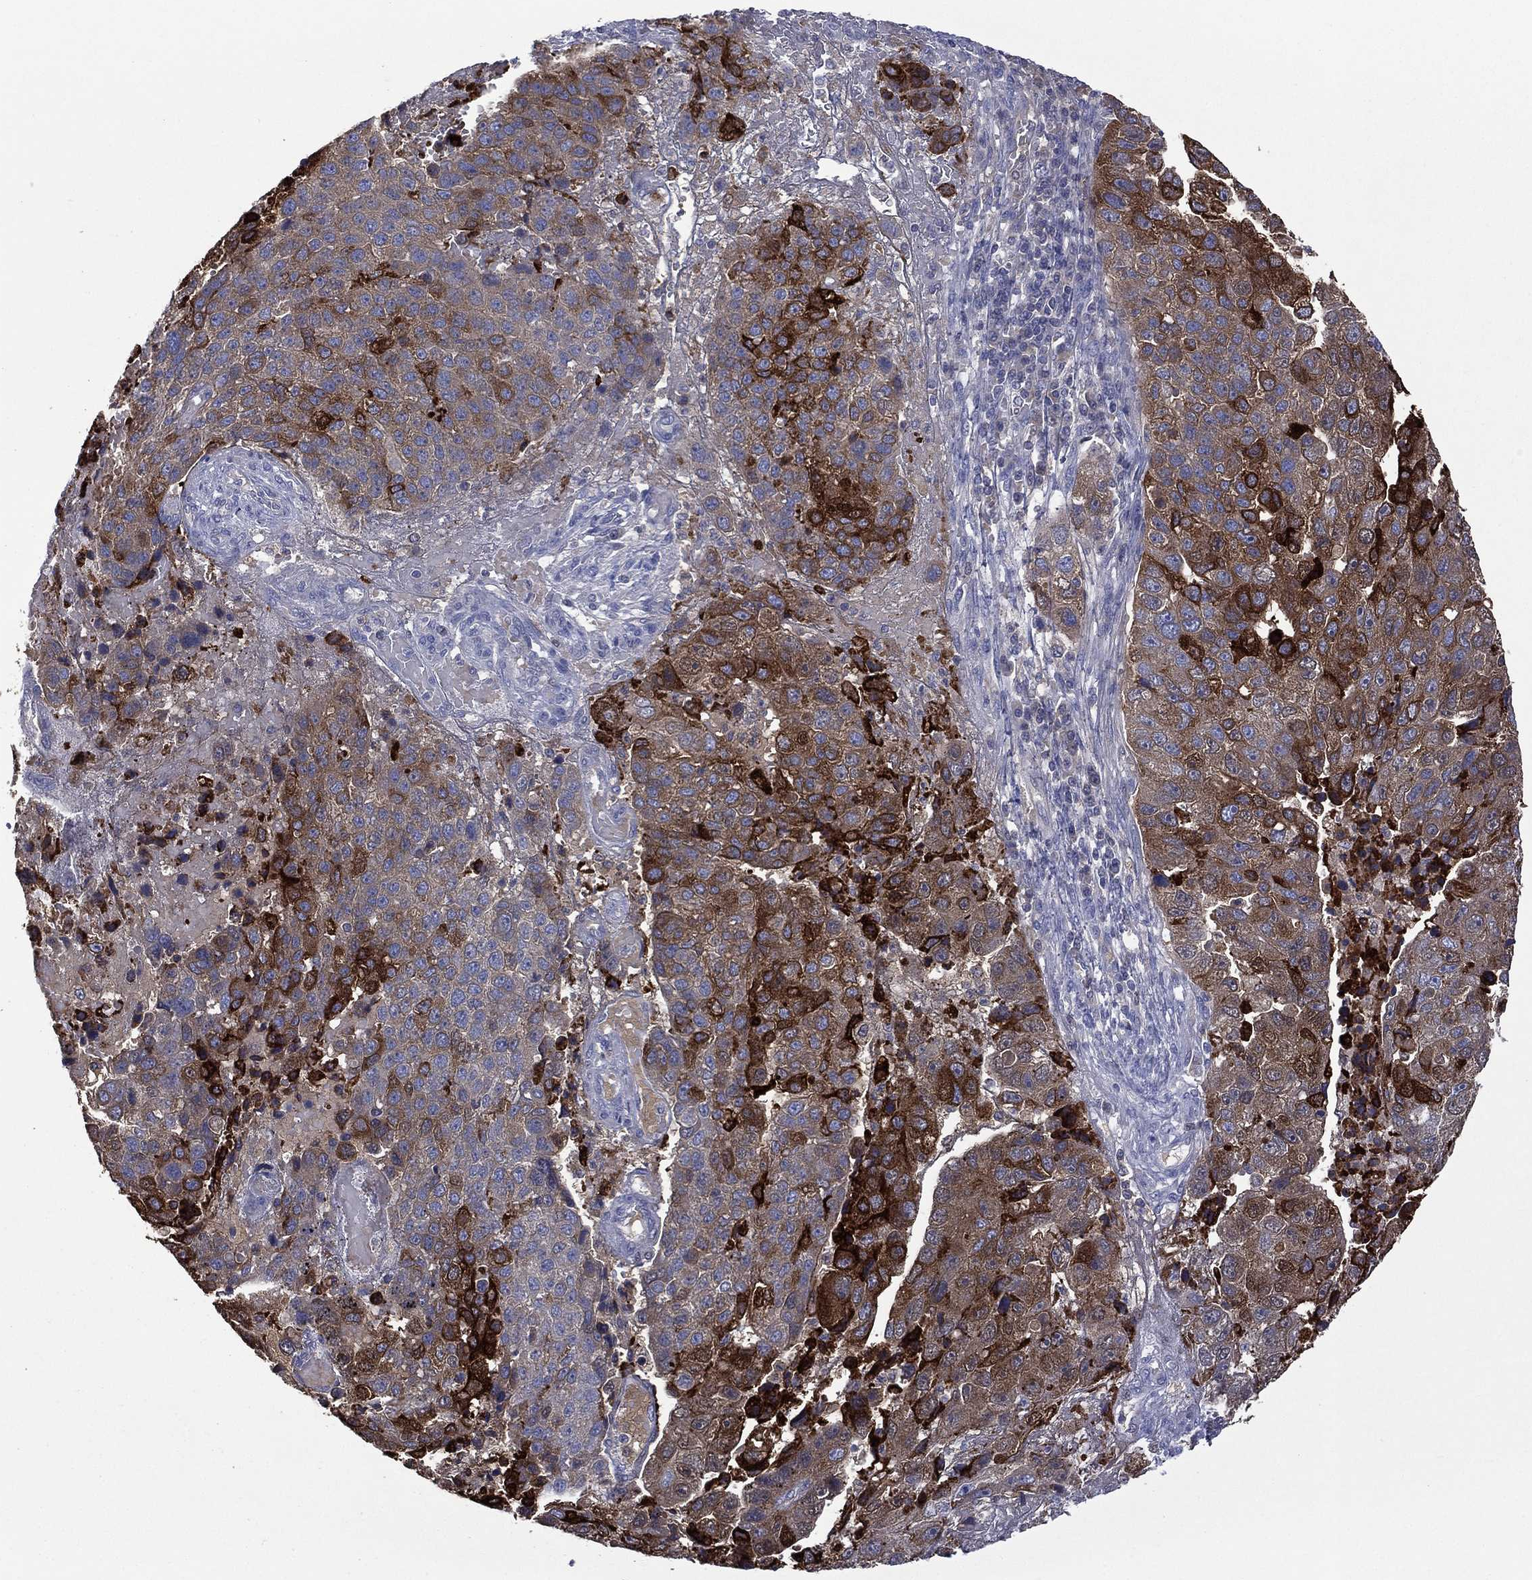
{"staining": {"intensity": "strong", "quantity": "25%-75%", "location": "cytoplasmic/membranous"}, "tissue": "pancreatic cancer", "cell_type": "Tumor cells", "image_type": "cancer", "snomed": [{"axis": "morphology", "description": "Adenocarcinoma, NOS"}, {"axis": "topography", "description": "Pancreas"}], "caption": "Tumor cells exhibit high levels of strong cytoplasmic/membranous positivity in approximately 25%-75% of cells in adenocarcinoma (pancreatic). Using DAB (3,3'-diaminobenzidine) (brown) and hematoxylin (blue) stains, captured at high magnification using brightfield microscopy.", "gene": "CES2", "patient": {"sex": "female", "age": 61}}